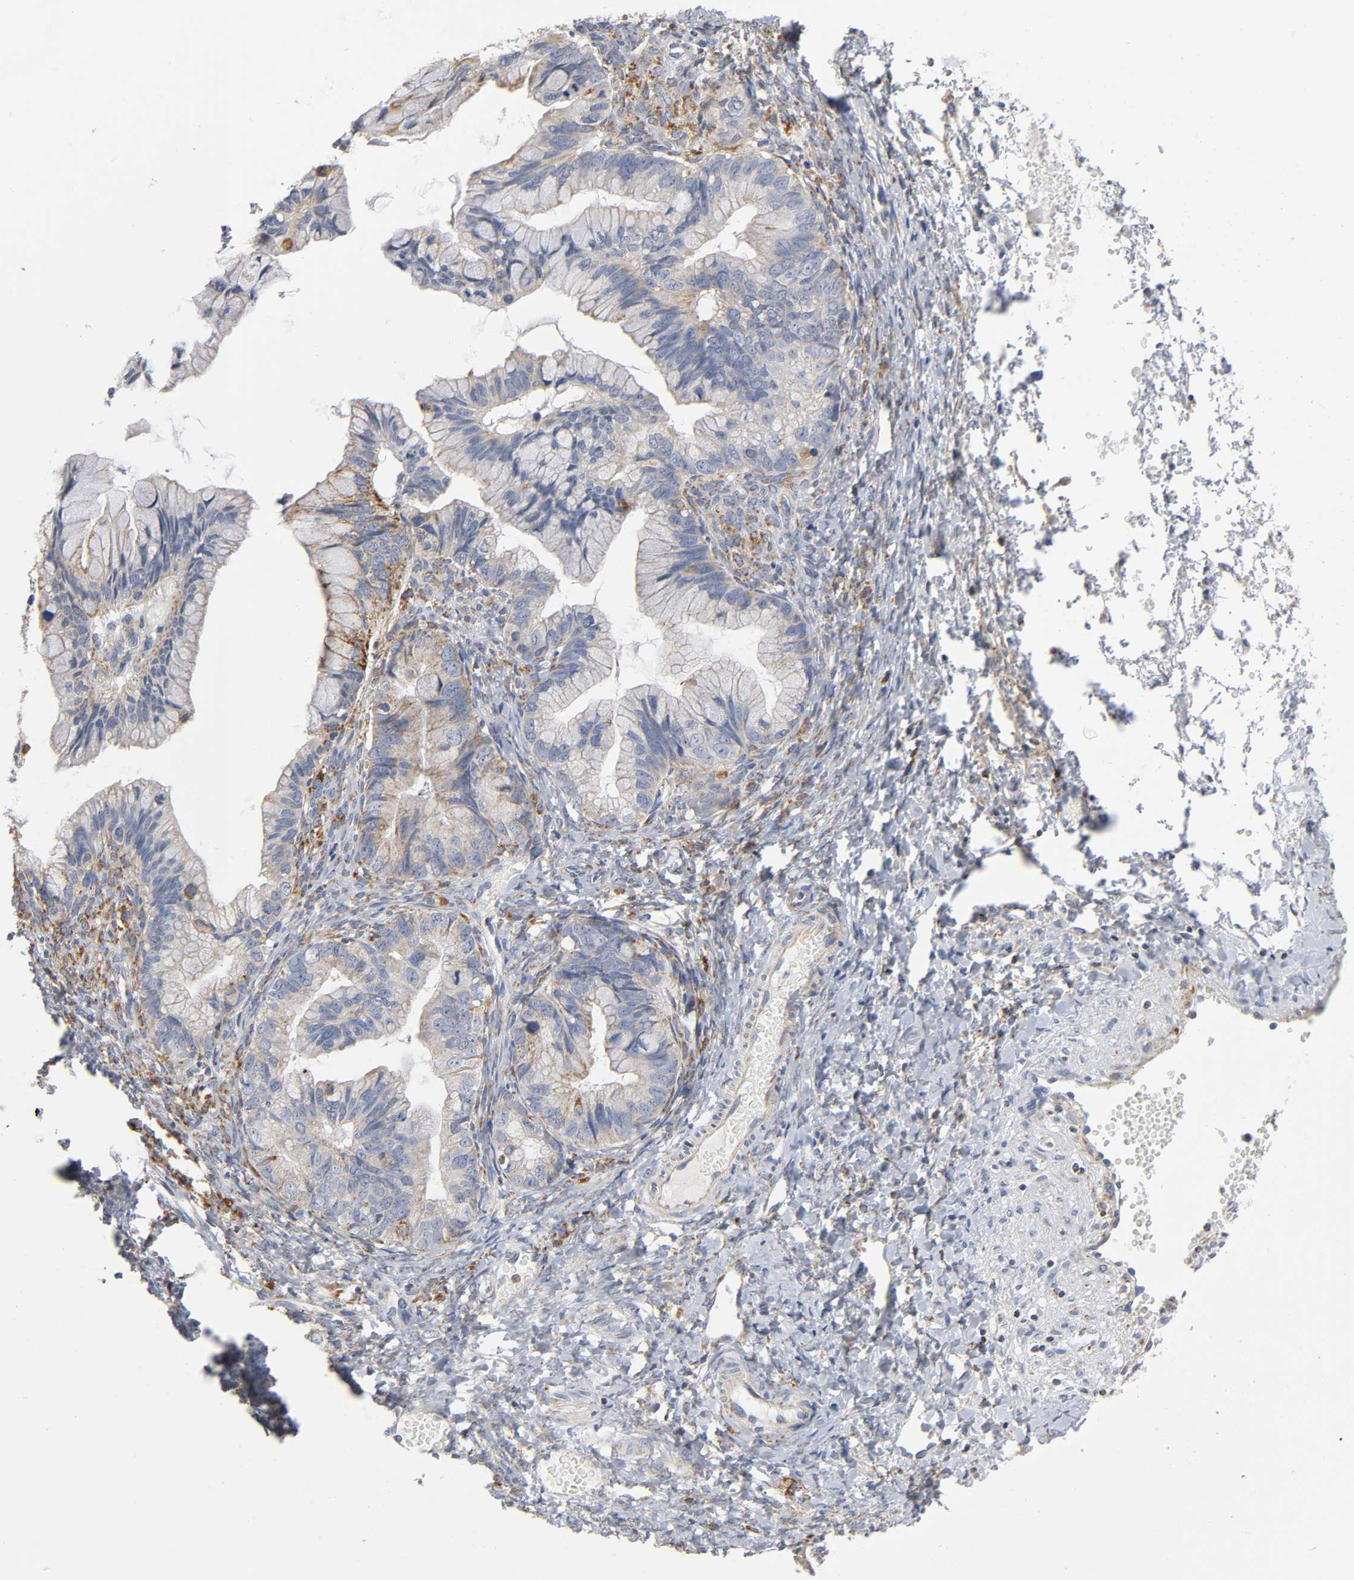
{"staining": {"intensity": "strong", "quantity": "<25%", "location": "cytoplasmic/membranous"}, "tissue": "ovarian cancer", "cell_type": "Tumor cells", "image_type": "cancer", "snomed": [{"axis": "morphology", "description": "Cystadenocarcinoma, mucinous, NOS"}, {"axis": "topography", "description": "Ovary"}], "caption": "A histopathology image of human ovarian mucinous cystadenocarcinoma stained for a protein displays strong cytoplasmic/membranous brown staining in tumor cells.", "gene": "BAK1", "patient": {"sex": "female", "age": 36}}